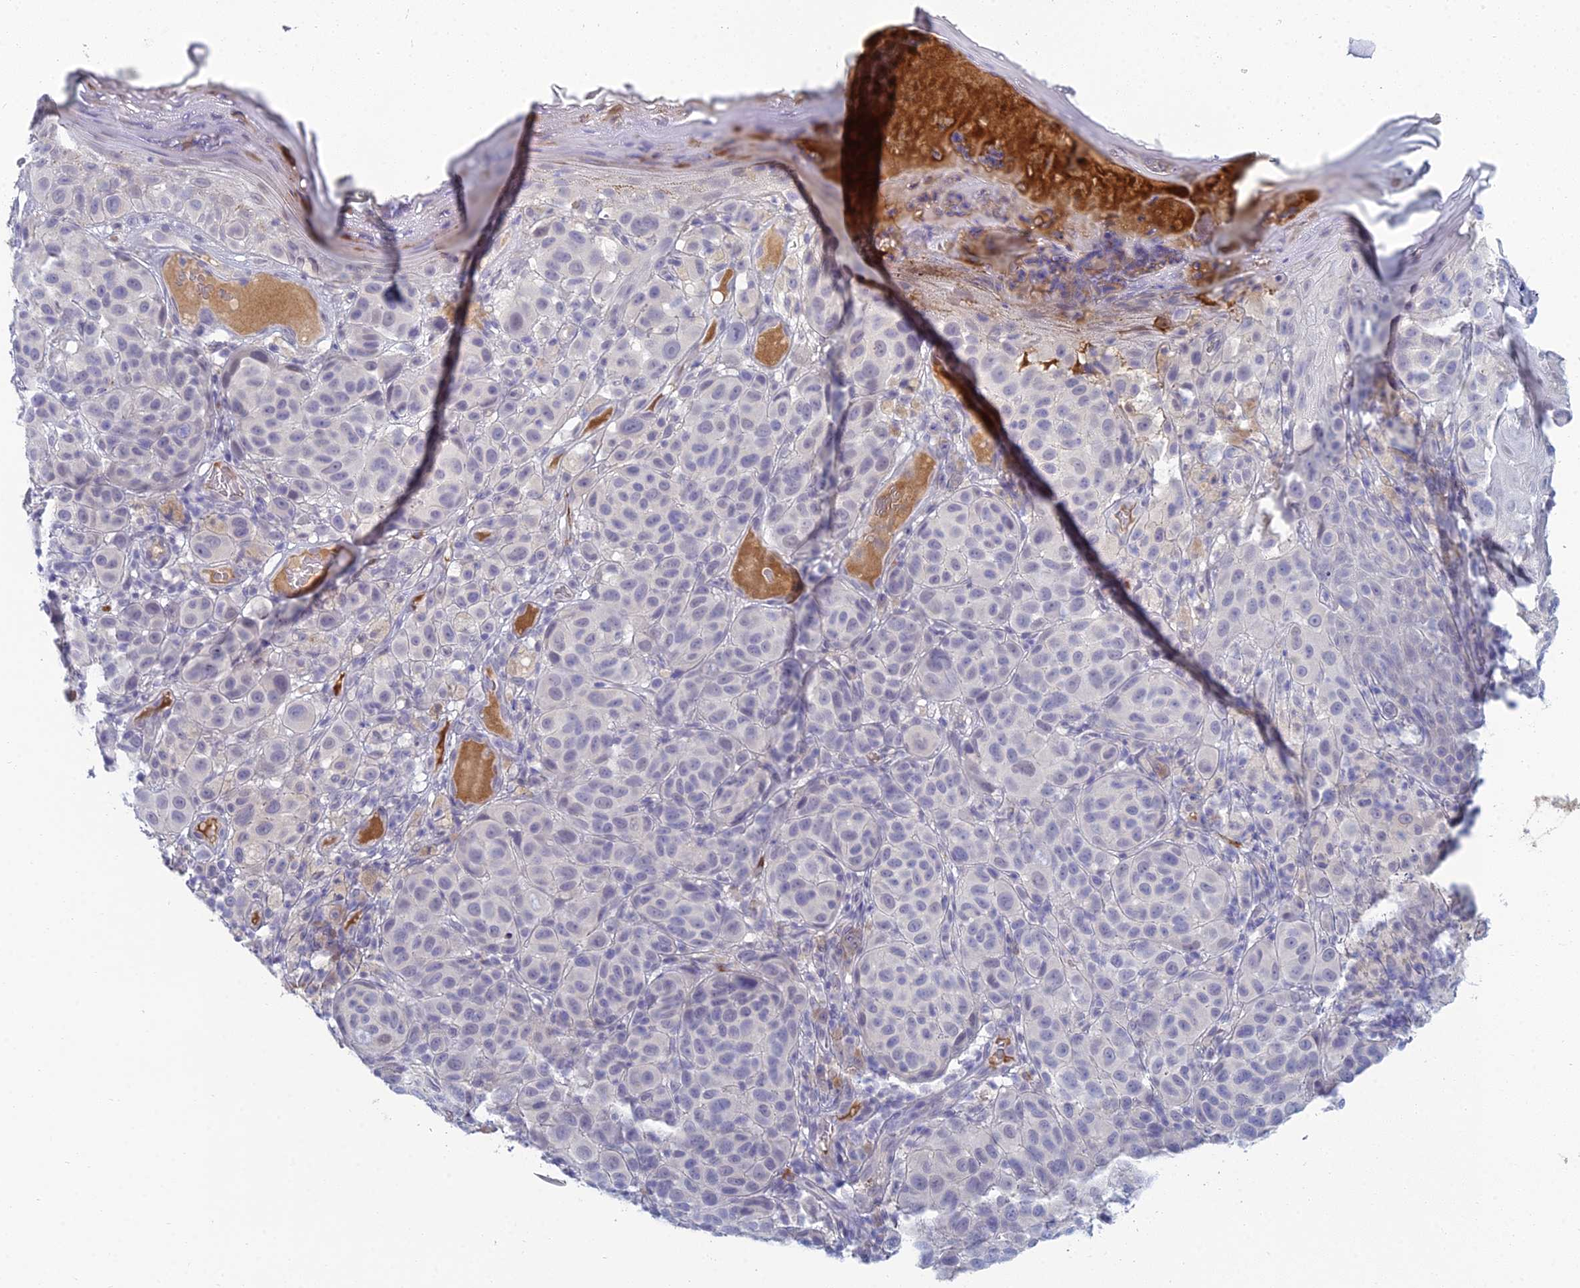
{"staining": {"intensity": "negative", "quantity": "none", "location": "none"}, "tissue": "melanoma", "cell_type": "Tumor cells", "image_type": "cancer", "snomed": [{"axis": "morphology", "description": "Malignant melanoma, NOS"}, {"axis": "topography", "description": "Skin"}], "caption": "Malignant melanoma was stained to show a protein in brown. There is no significant staining in tumor cells.", "gene": "MUC13", "patient": {"sex": "male", "age": 38}}